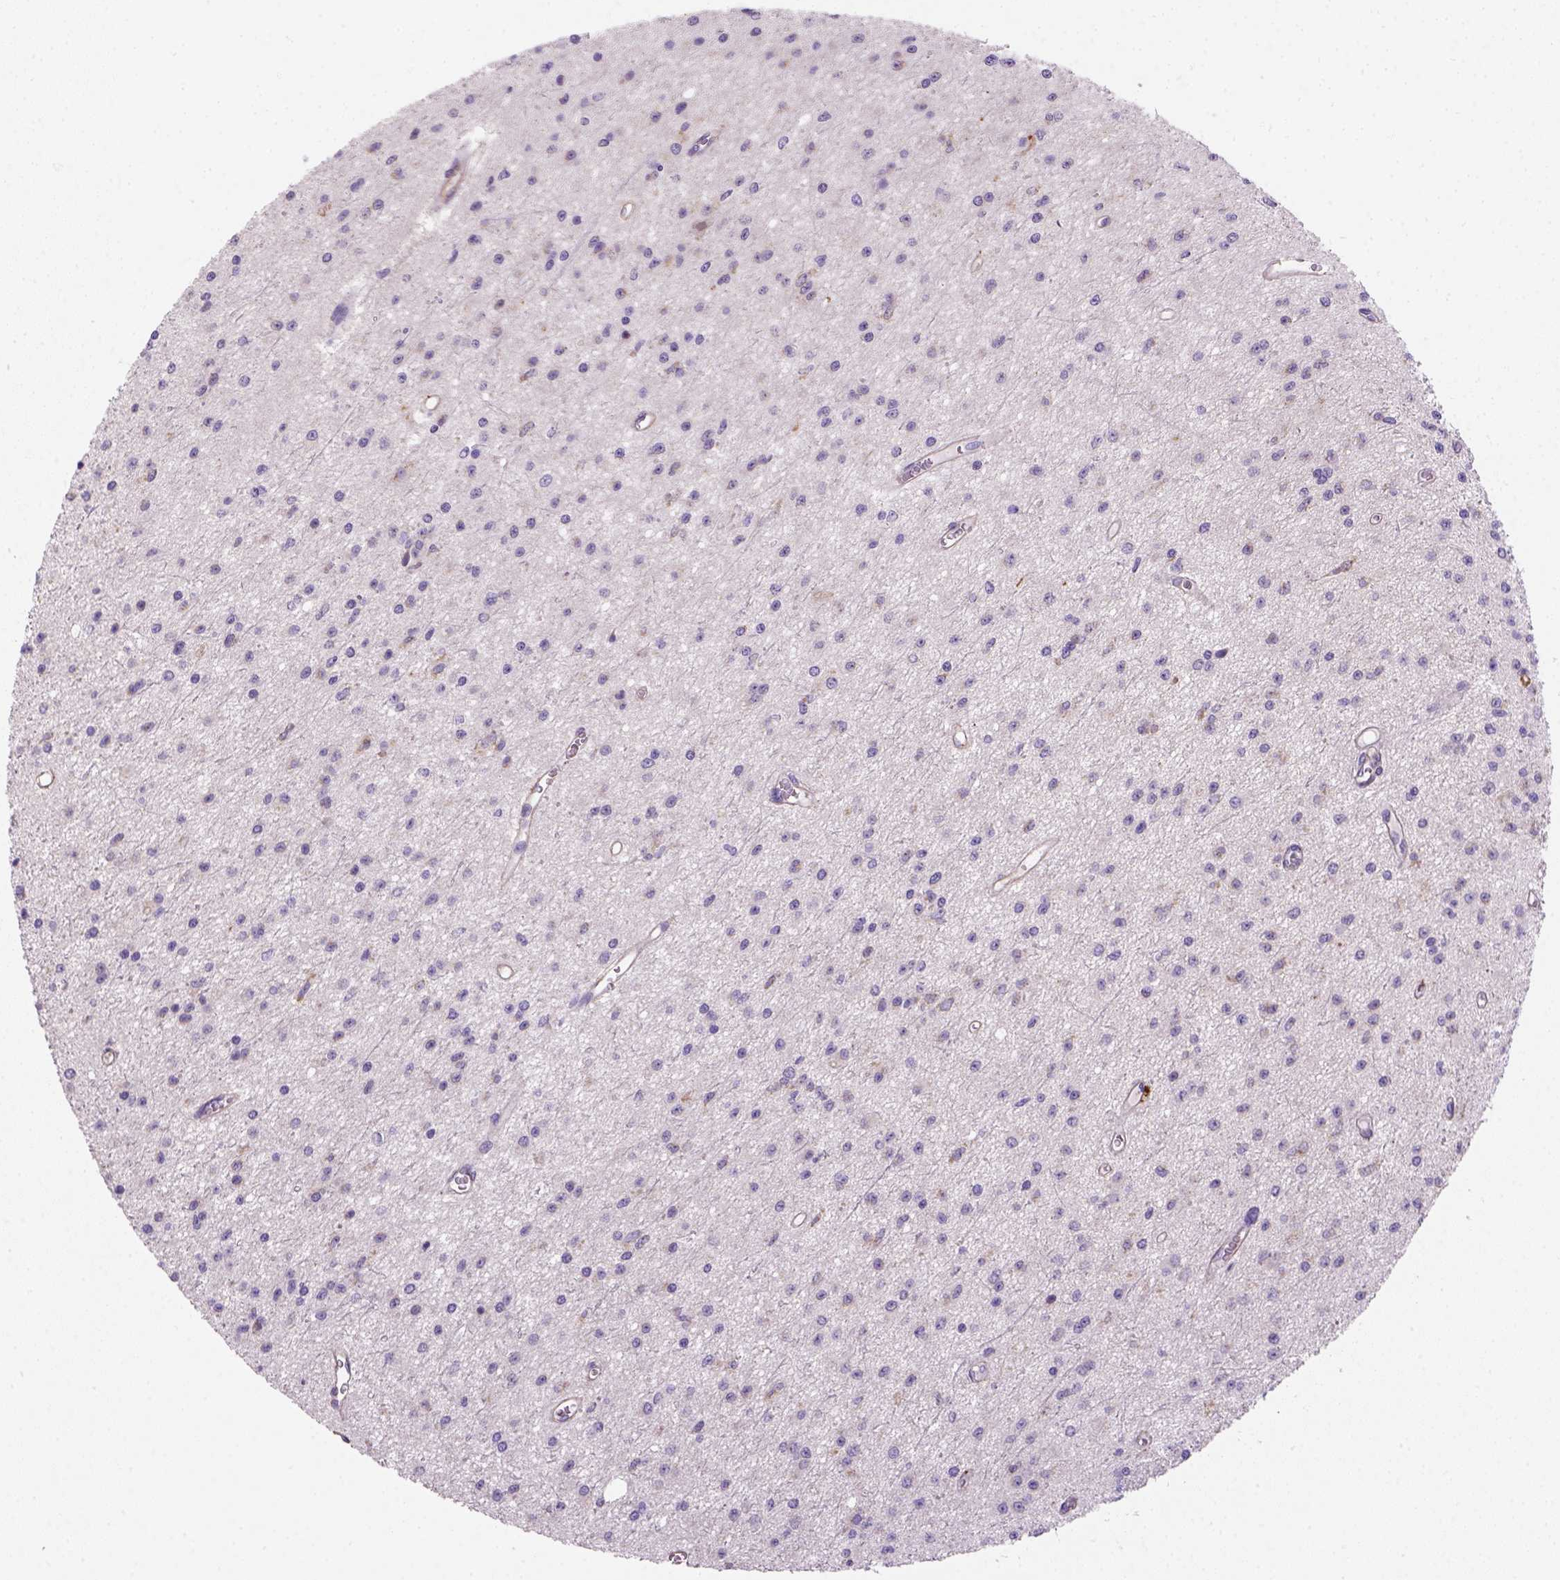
{"staining": {"intensity": "negative", "quantity": "none", "location": "none"}, "tissue": "glioma", "cell_type": "Tumor cells", "image_type": "cancer", "snomed": [{"axis": "morphology", "description": "Glioma, malignant, Low grade"}, {"axis": "topography", "description": "Brain"}], "caption": "The micrograph shows no significant staining in tumor cells of glioma. (DAB (3,3'-diaminobenzidine) immunohistochemistry, high magnification).", "gene": "HTRA1", "patient": {"sex": "female", "age": 45}}